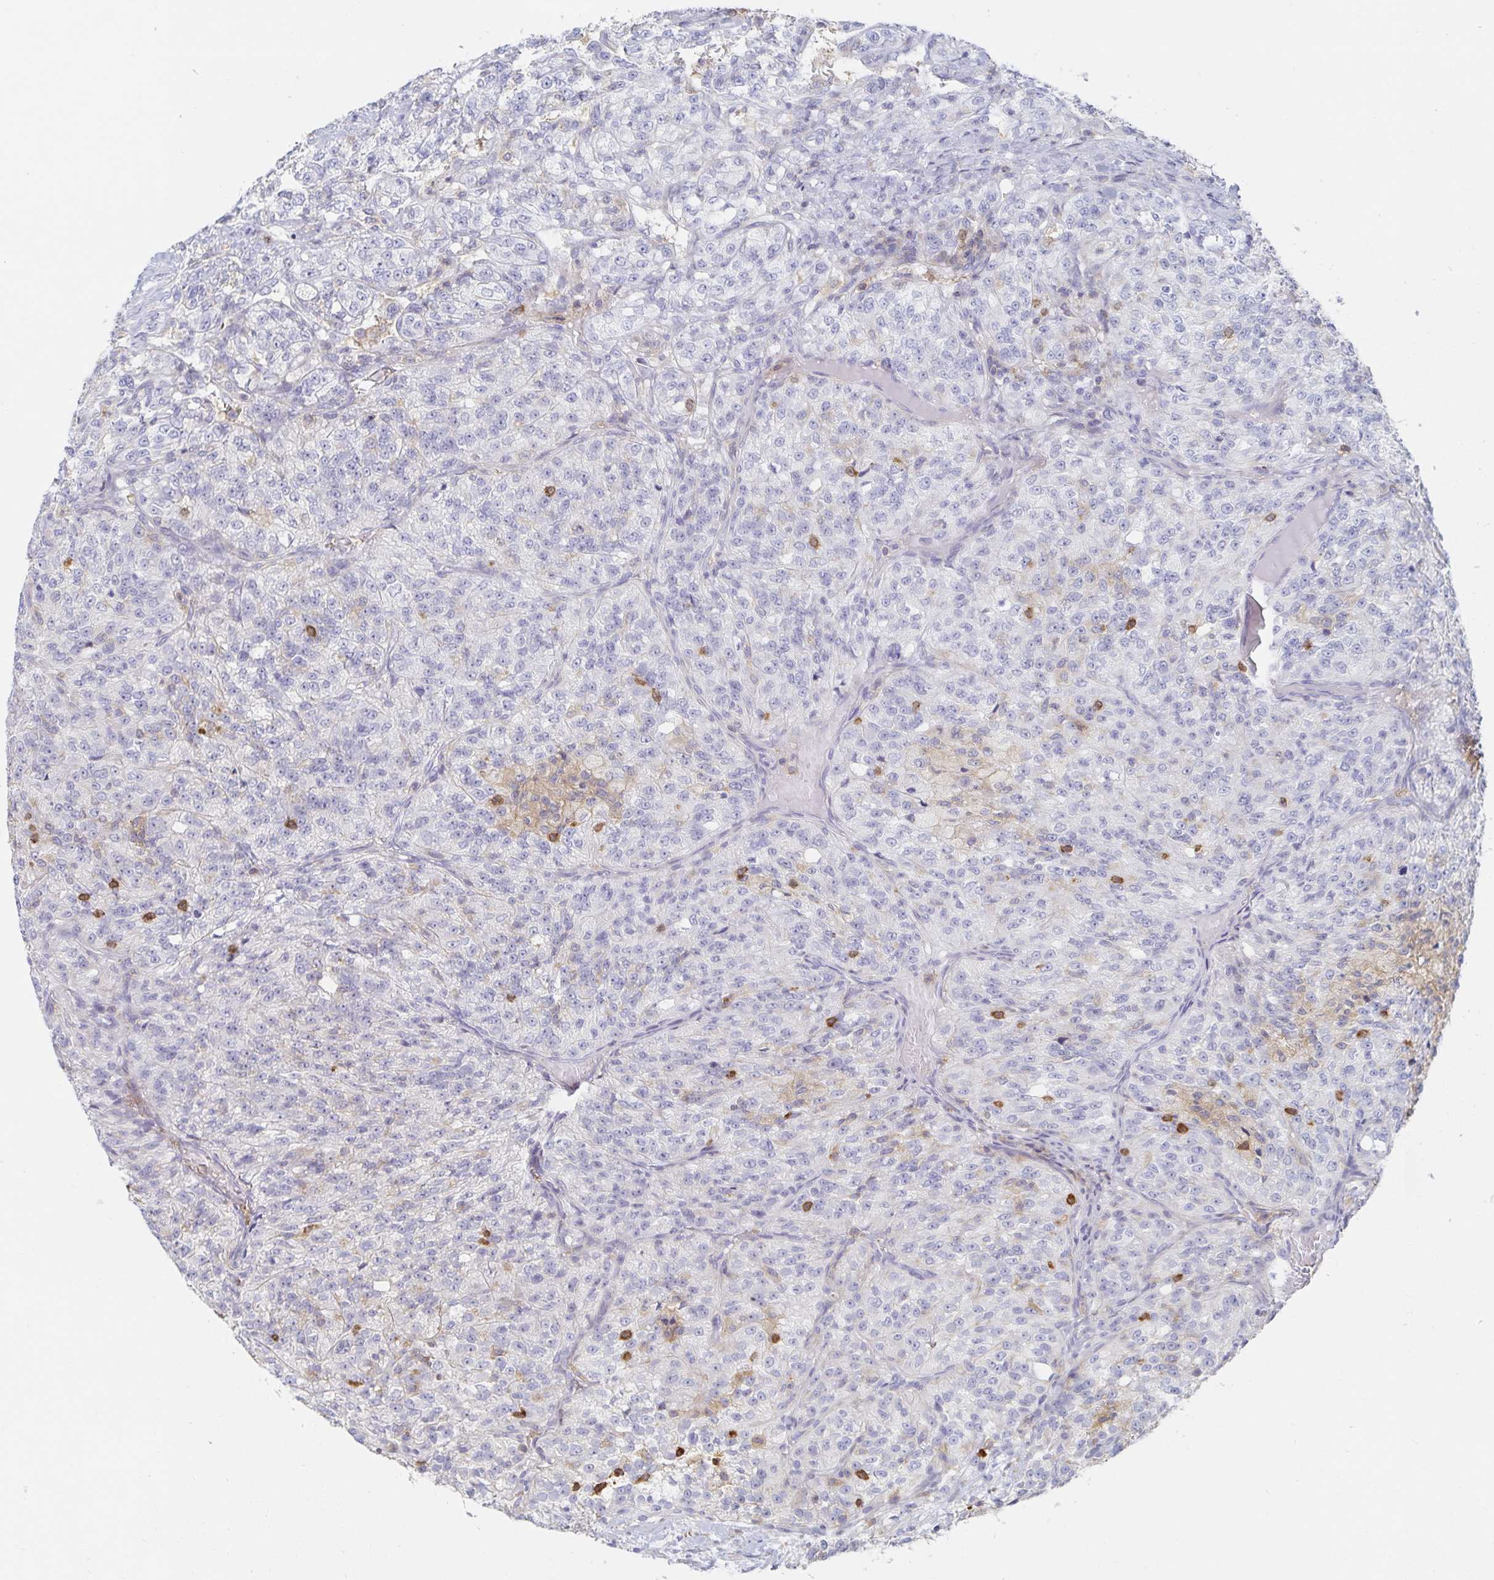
{"staining": {"intensity": "negative", "quantity": "none", "location": "none"}, "tissue": "renal cancer", "cell_type": "Tumor cells", "image_type": "cancer", "snomed": [{"axis": "morphology", "description": "Adenocarcinoma, NOS"}, {"axis": "topography", "description": "Kidney"}], "caption": "Immunohistochemical staining of adenocarcinoma (renal) exhibits no significant expression in tumor cells.", "gene": "PIK3CD", "patient": {"sex": "female", "age": 63}}